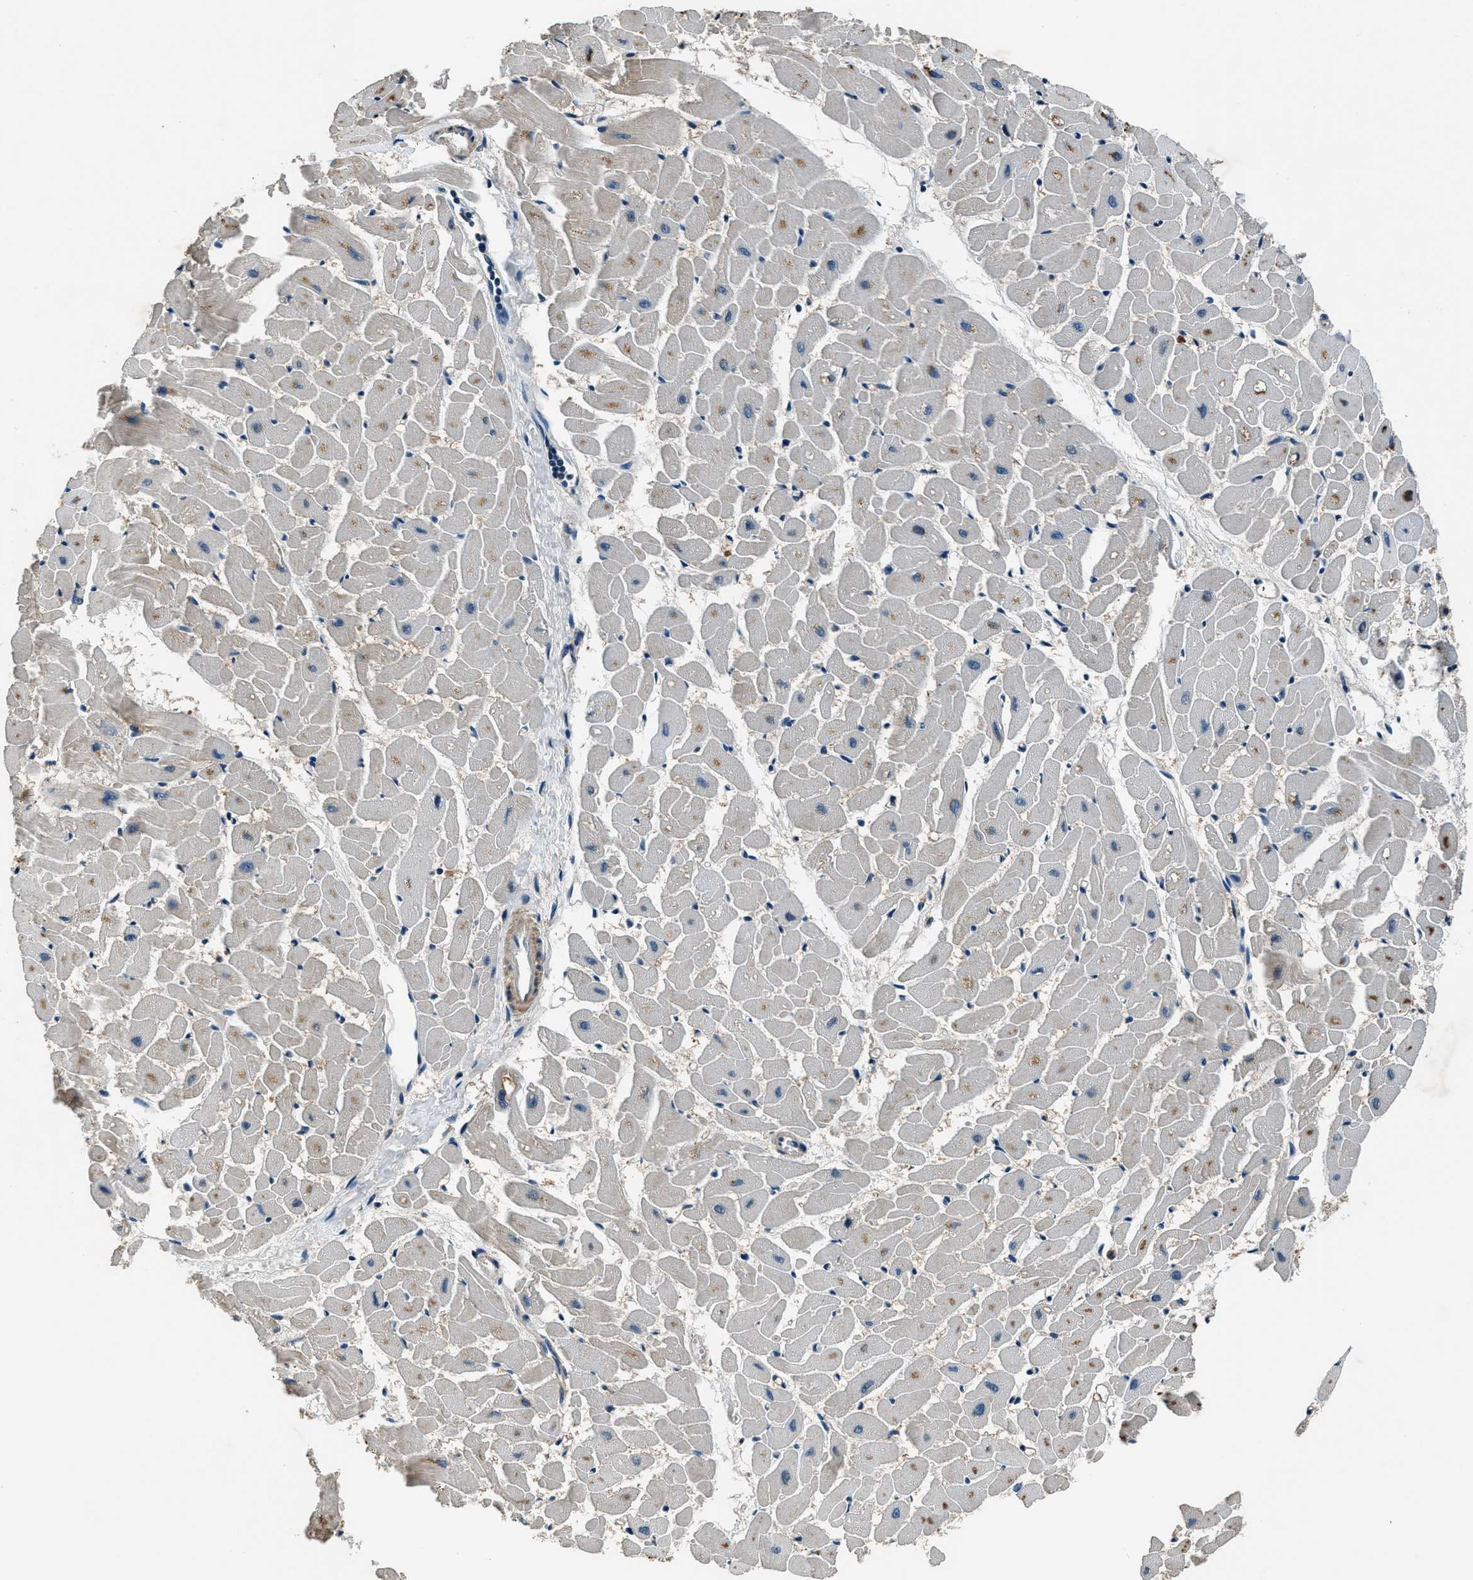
{"staining": {"intensity": "moderate", "quantity": "<25%", "location": "cytoplasmic/membranous"}, "tissue": "heart muscle", "cell_type": "Cardiomyocytes", "image_type": "normal", "snomed": [{"axis": "morphology", "description": "Normal tissue, NOS"}, {"axis": "topography", "description": "Heart"}], "caption": "Brown immunohistochemical staining in normal human heart muscle reveals moderate cytoplasmic/membranous staining in about <25% of cardiomyocytes.", "gene": "ARHGEF11", "patient": {"sex": "female", "age": 19}}